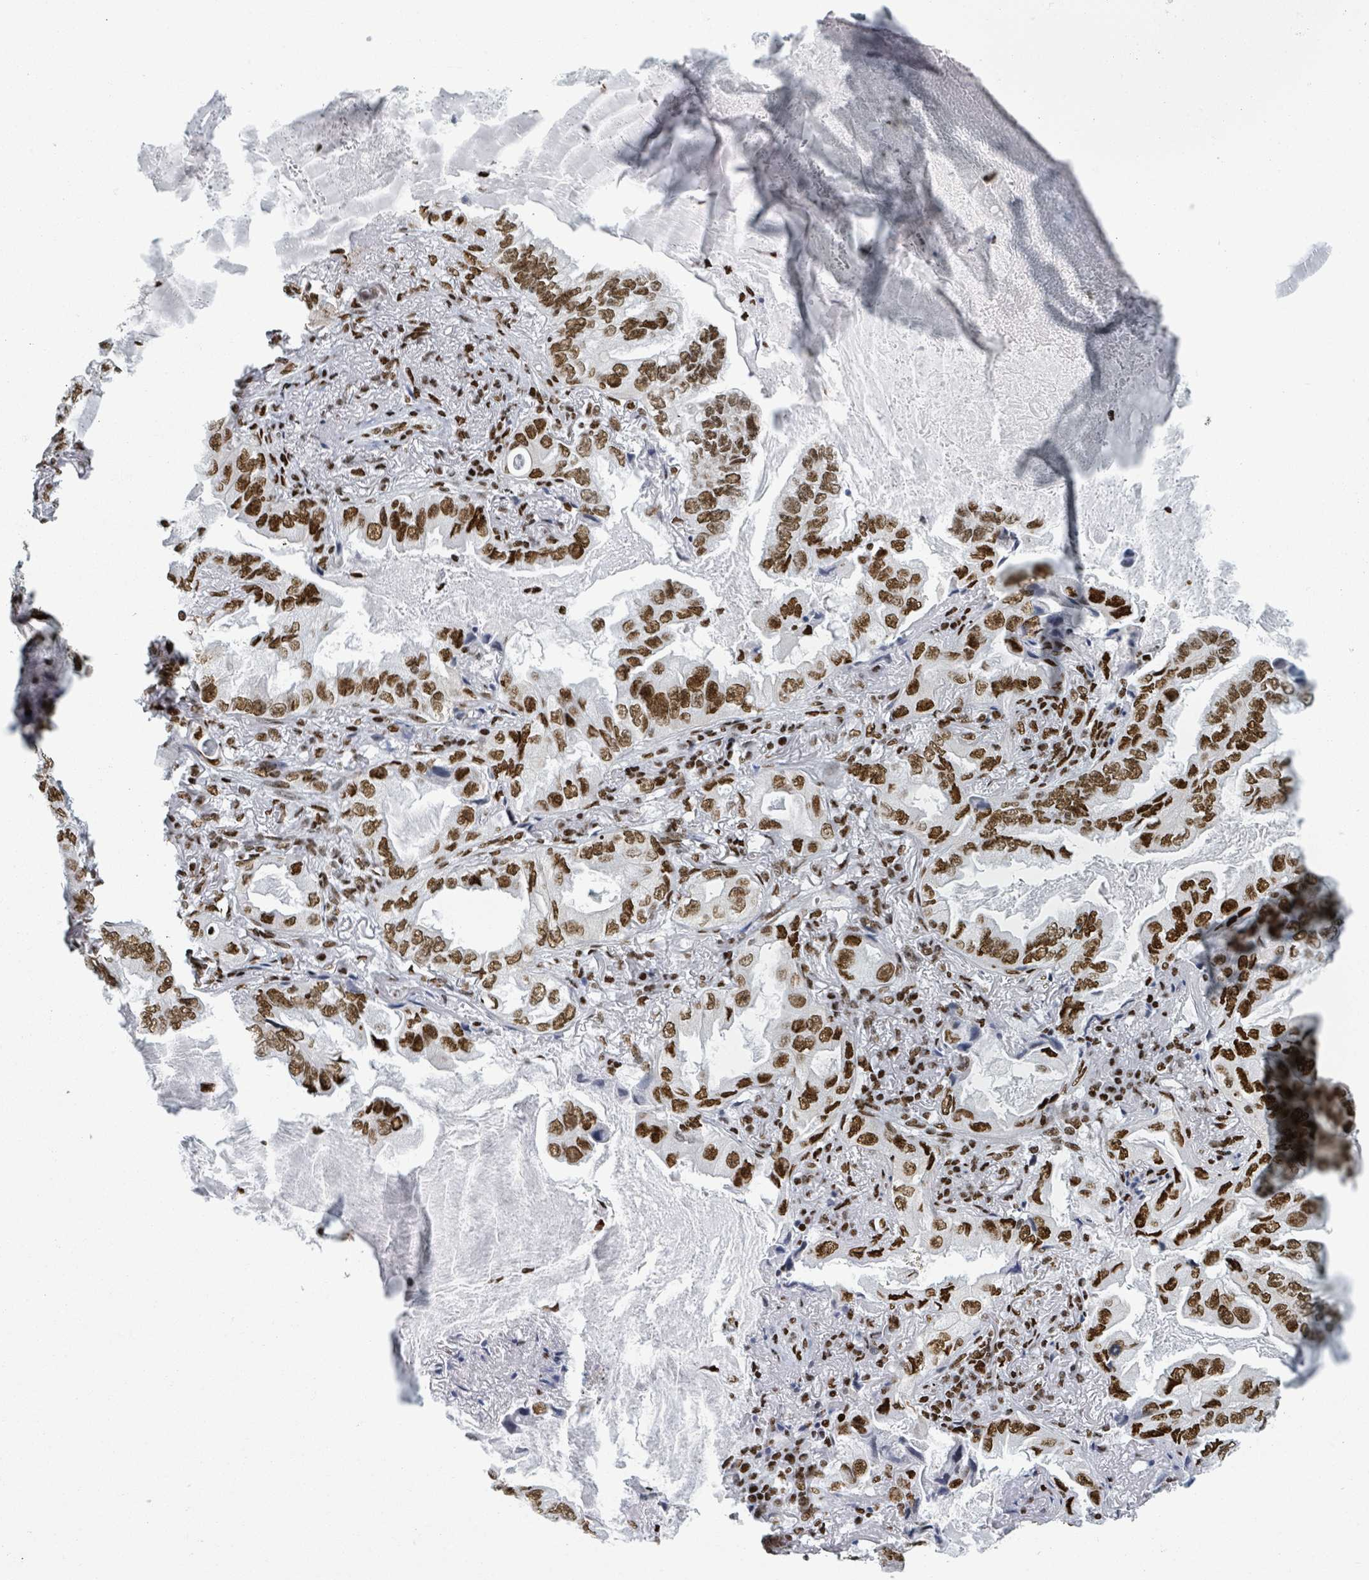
{"staining": {"intensity": "moderate", "quantity": ">75%", "location": "nuclear"}, "tissue": "lung cancer", "cell_type": "Tumor cells", "image_type": "cancer", "snomed": [{"axis": "morphology", "description": "Adenocarcinoma, NOS"}, {"axis": "topography", "description": "Lung"}], "caption": "DAB (3,3'-diaminobenzidine) immunohistochemical staining of human lung cancer displays moderate nuclear protein expression in about >75% of tumor cells. (DAB (3,3'-diaminobenzidine) IHC, brown staining for protein, blue staining for nuclei).", "gene": "DHX16", "patient": {"sex": "female", "age": 69}}